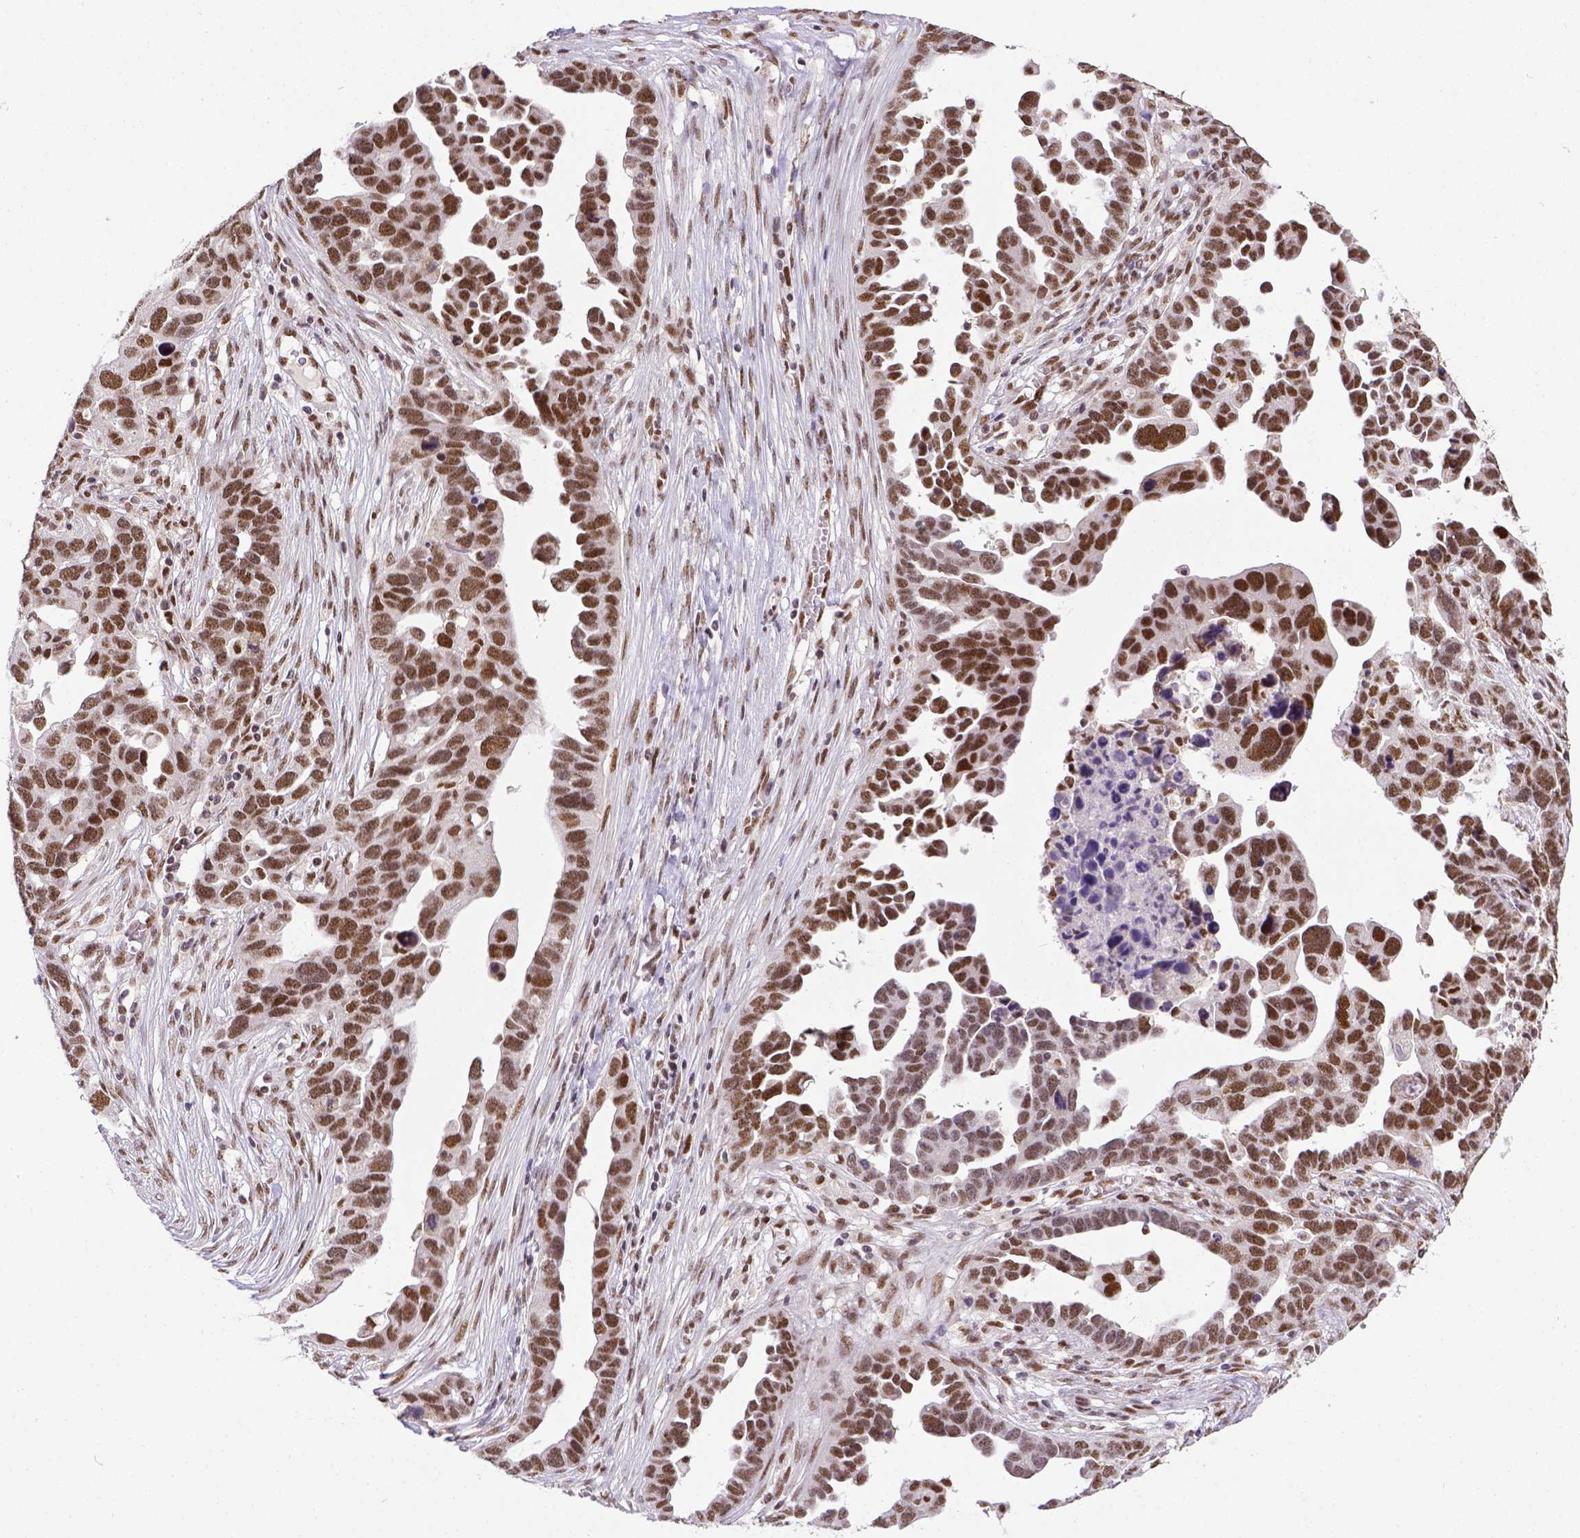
{"staining": {"intensity": "moderate", "quantity": ">75%", "location": "nuclear"}, "tissue": "ovarian cancer", "cell_type": "Tumor cells", "image_type": "cancer", "snomed": [{"axis": "morphology", "description": "Cystadenocarcinoma, serous, NOS"}, {"axis": "topography", "description": "Ovary"}], "caption": "The image reveals a brown stain indicating the presence of a protein in the nuclear of tumor cells in ovarian cancer.", "gene": "ERCC1", "patient": {"sex": "female", "age": 54}}